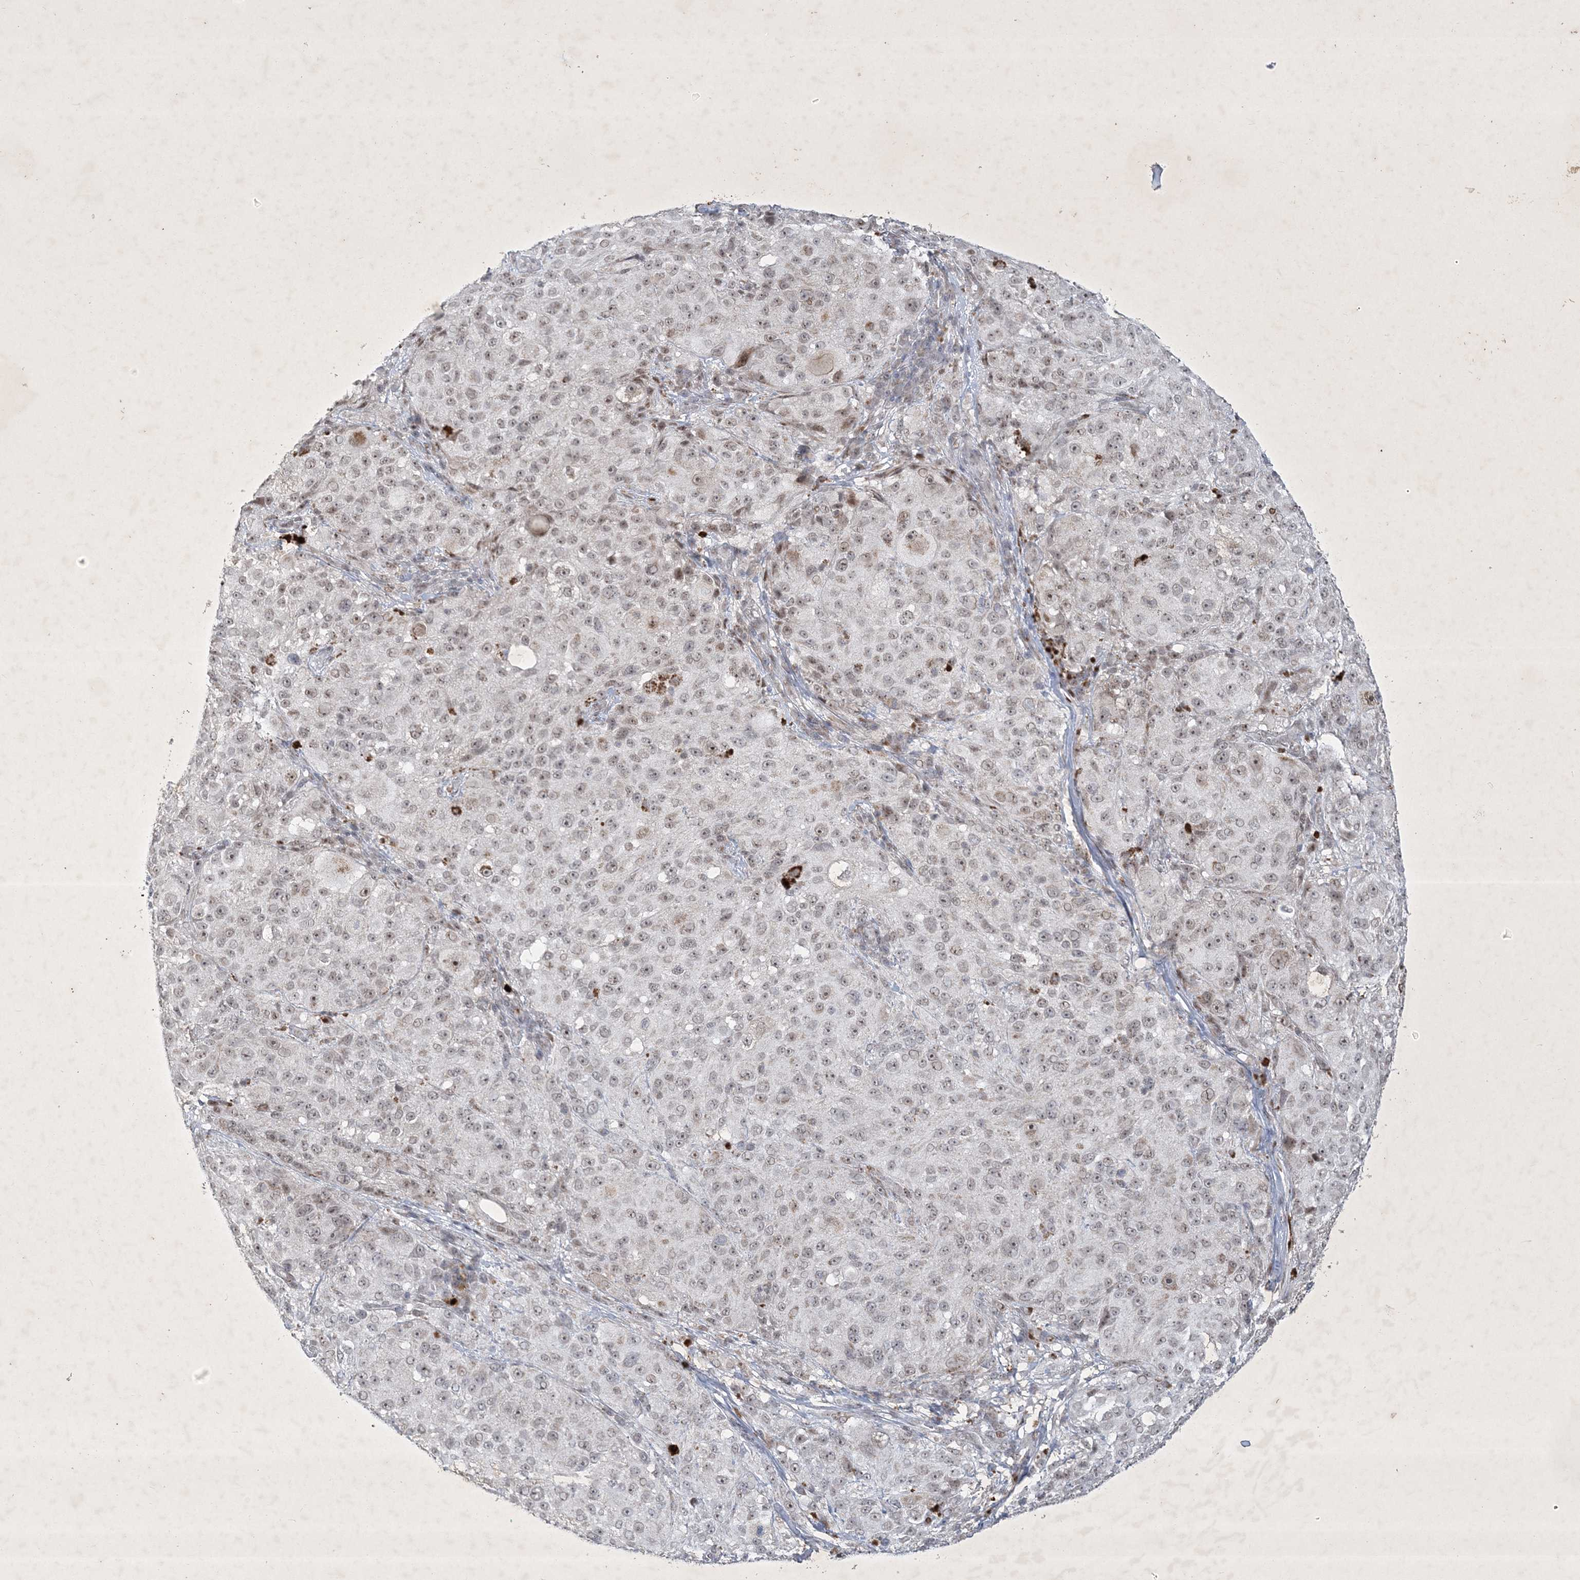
{"staining": {"intensity": "weak", "quantity": "<25%", "location": "nuclear"}, "tissue": "melanoma", "cell_type": "Tumor cells", "image_type": "cancer", "snomed": [{"axis": "morphology", "description": "Necrosis, NOS"}, {"axis": "morphology", "description": "Malignant melanoma, NOS"}, {"axis": "topography", "description": "Skin"}], "caption": "Immunohistochemistry (IHC) micrograph of neoplastic tissue: melanoma stained with DAB (3,3'-diaminobenzidine) reveals no significant protein positivity in tumor cells.", "gene": "ZBTB9", "patient": {"sex": "female", "age": 87}}